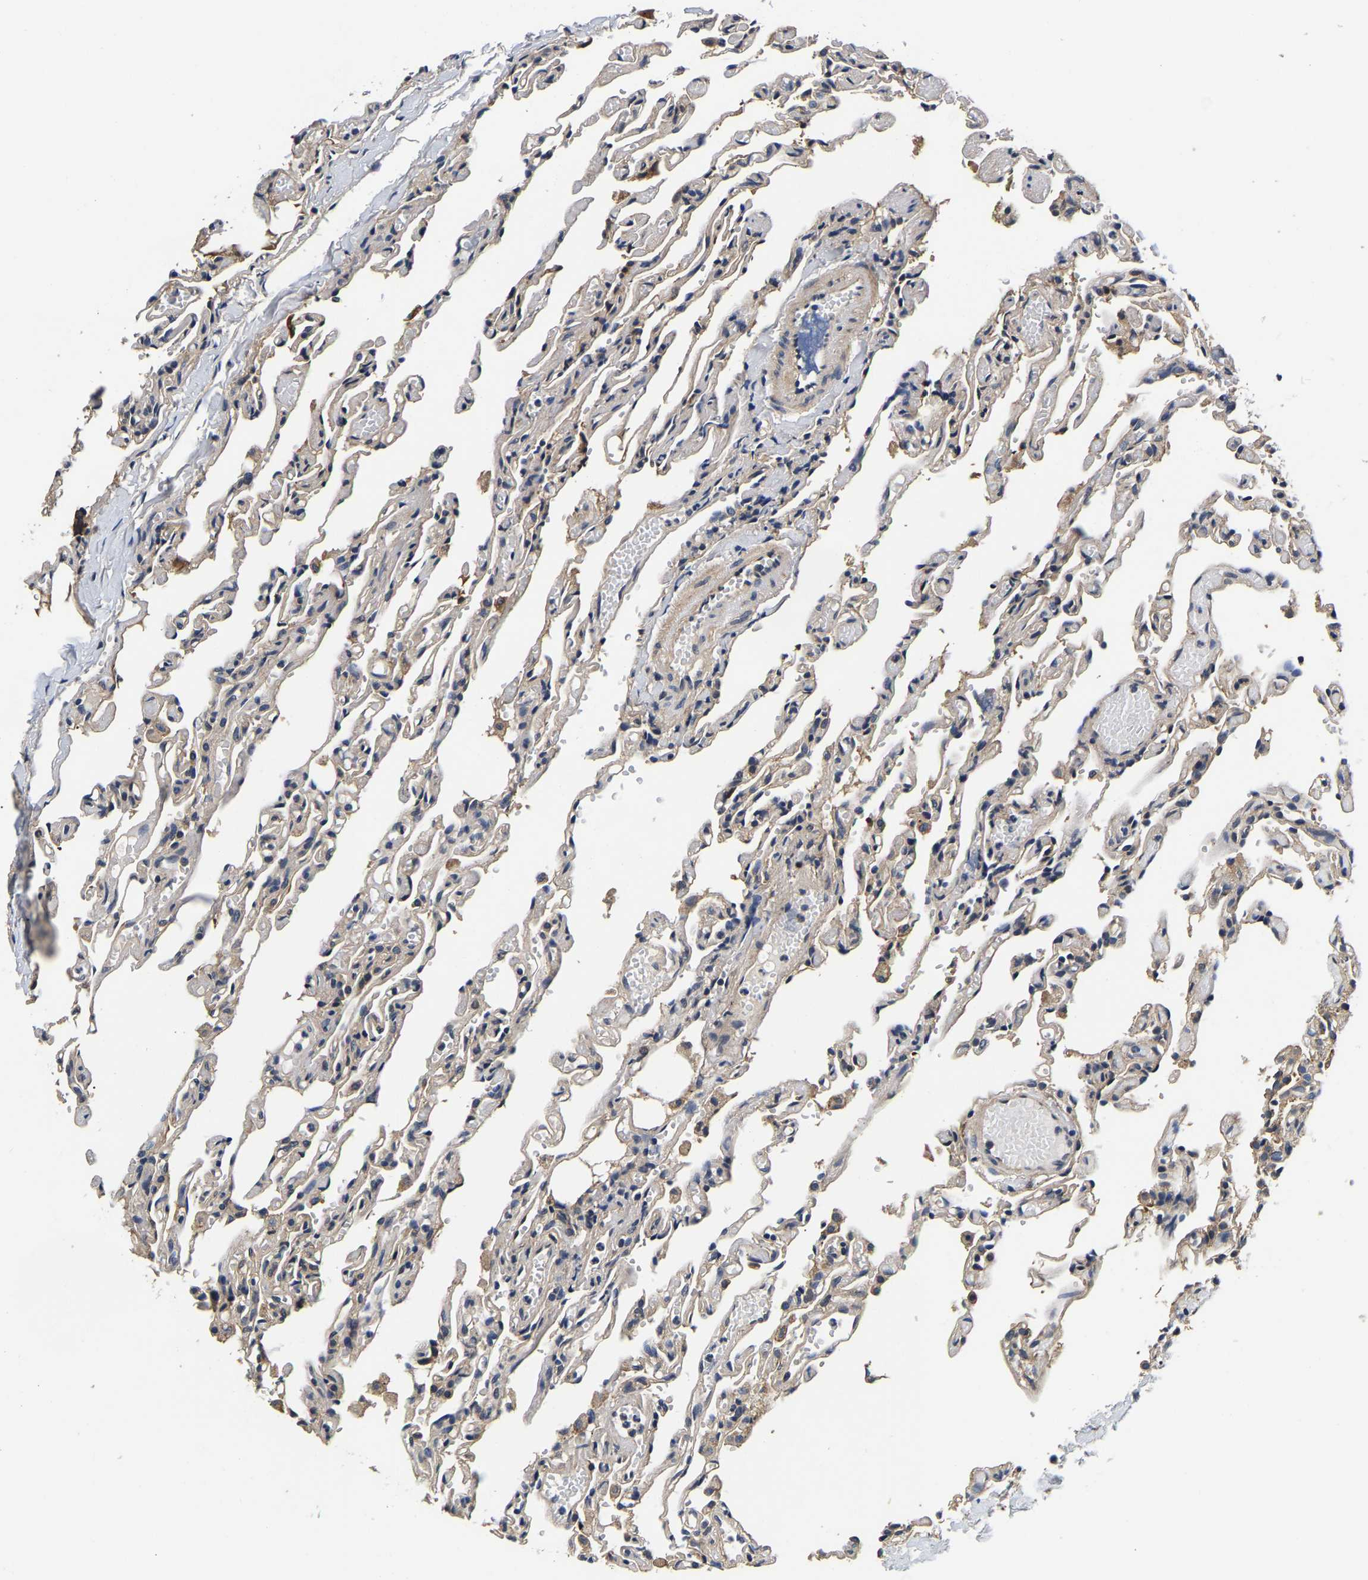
{"staining": {"intensity": "moderate", "quantity": "<25%", "location": "cytoplasmic/membranous"}, "tissue": "lung", "cell_type": "Alveolar cells", "image_type": "normal", "snomed": [{"axis": "morphology", "description": "Normal tissue, NOS"}, {"axis": "topography", "description": "Lung"}], "caption": "Immunohistochemistry (IHC) image of normal lung: human lung stained using immunohistochemistry exhibits low levels of moderate protein expression localized specifically in the cytoplasmic/membranous of alveolar cells, appearing as a cytoplasmic/membranous brown color.", "gene": "RUVBL1", "patient": {"sex": "male", "age": 21}}